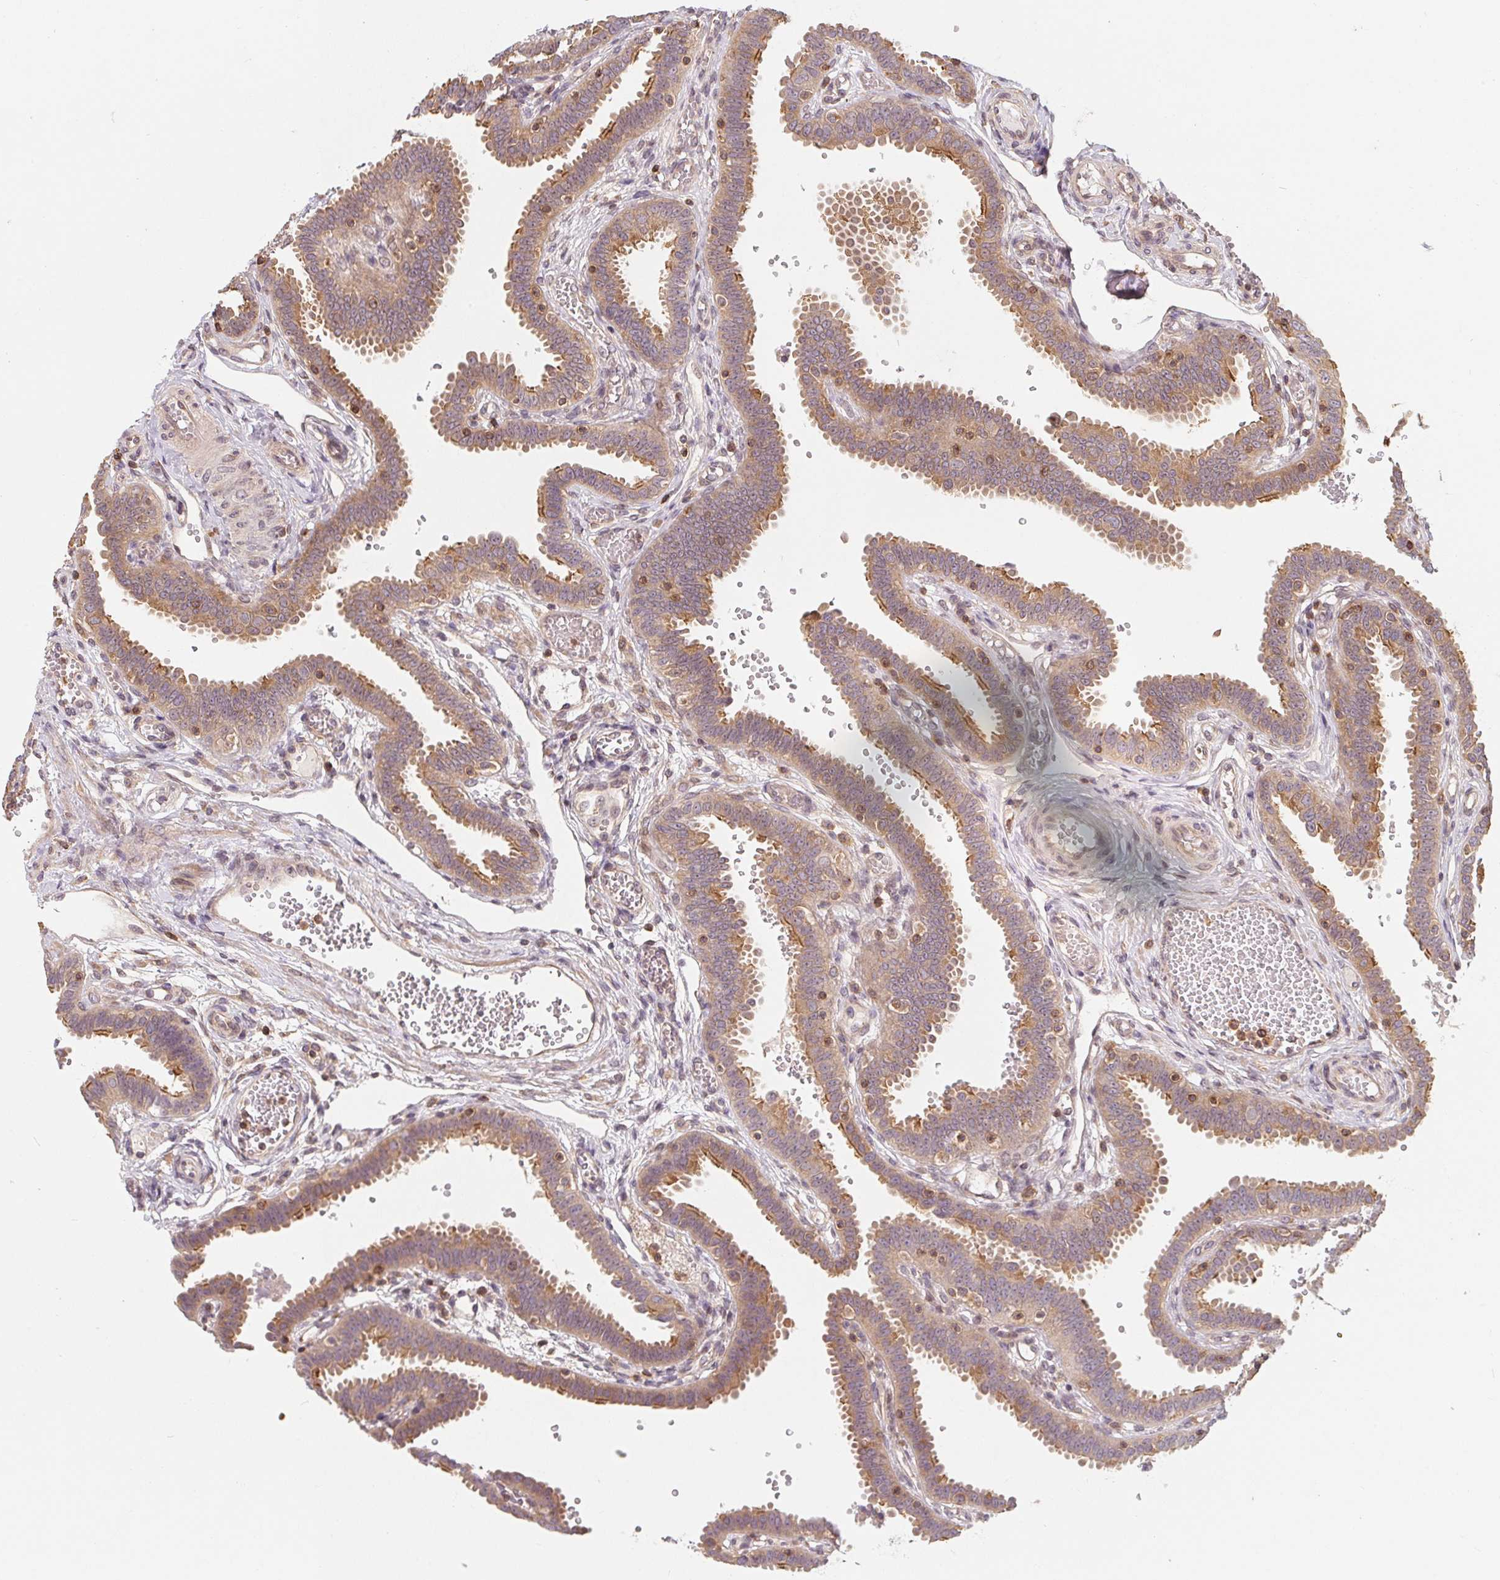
{"staining": {"intensity": "moderate", "quantity": ">75%", "location": "cytoplasmic/membranous"}, "tissue": "fallopian tube", "cell_type": "Glandular cells", "image_type": "normal", "snomed": [{"axis": "morphology", "description": "Normal tissue, NOS"}, {"axis": "topography", "description": "Fallopian tube"}], "caption": "This micrograph displays immunohistochemistry staining of unremarkable human fallopian tube, with medium moderate cytoplasmic/membranous staining in approximately >75% of glandular cells.", "gene": "ANKRD13A", "patient": {"sex": "female", "age": 37}}